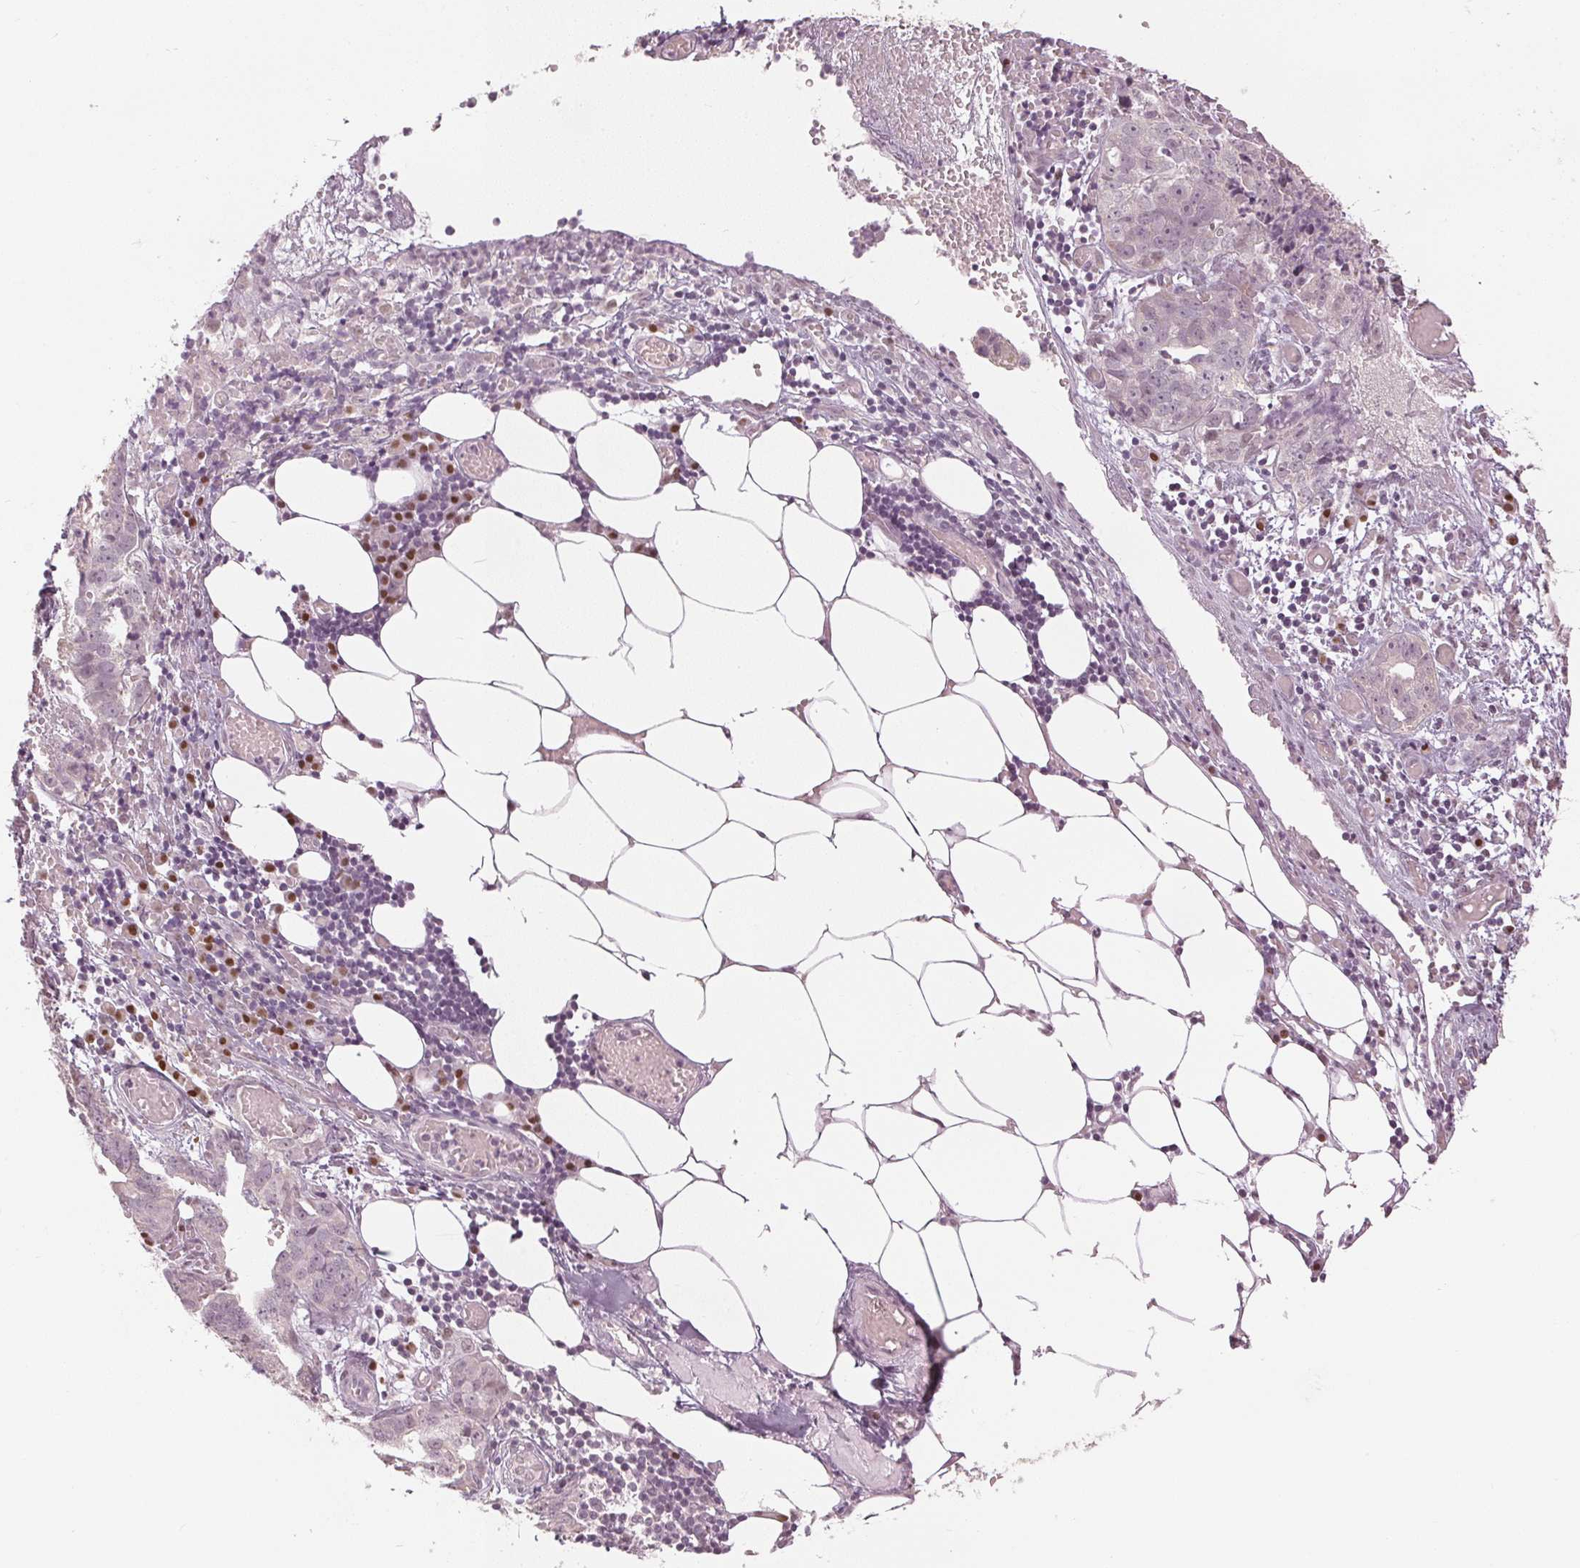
{"staining": {"intensity": "negative", "quantity": "none", "location": "none"}, "tissue": "ovarian cancer", "cell_type": "Tumor cells", "image_type": "cancer", "snomed": [{"axis": "morphology", "description": "Cystadenocarcinoma, serous, NOS"}, {"axis": "topography", "description": "Ovary"}], "caption": "Tumor cells are negative for brown protein staining in ovarian cancer (serous cystadenocarcinoma).", "gene": "SLC39A3", "patient": {"sex": "female", "age": 75}}